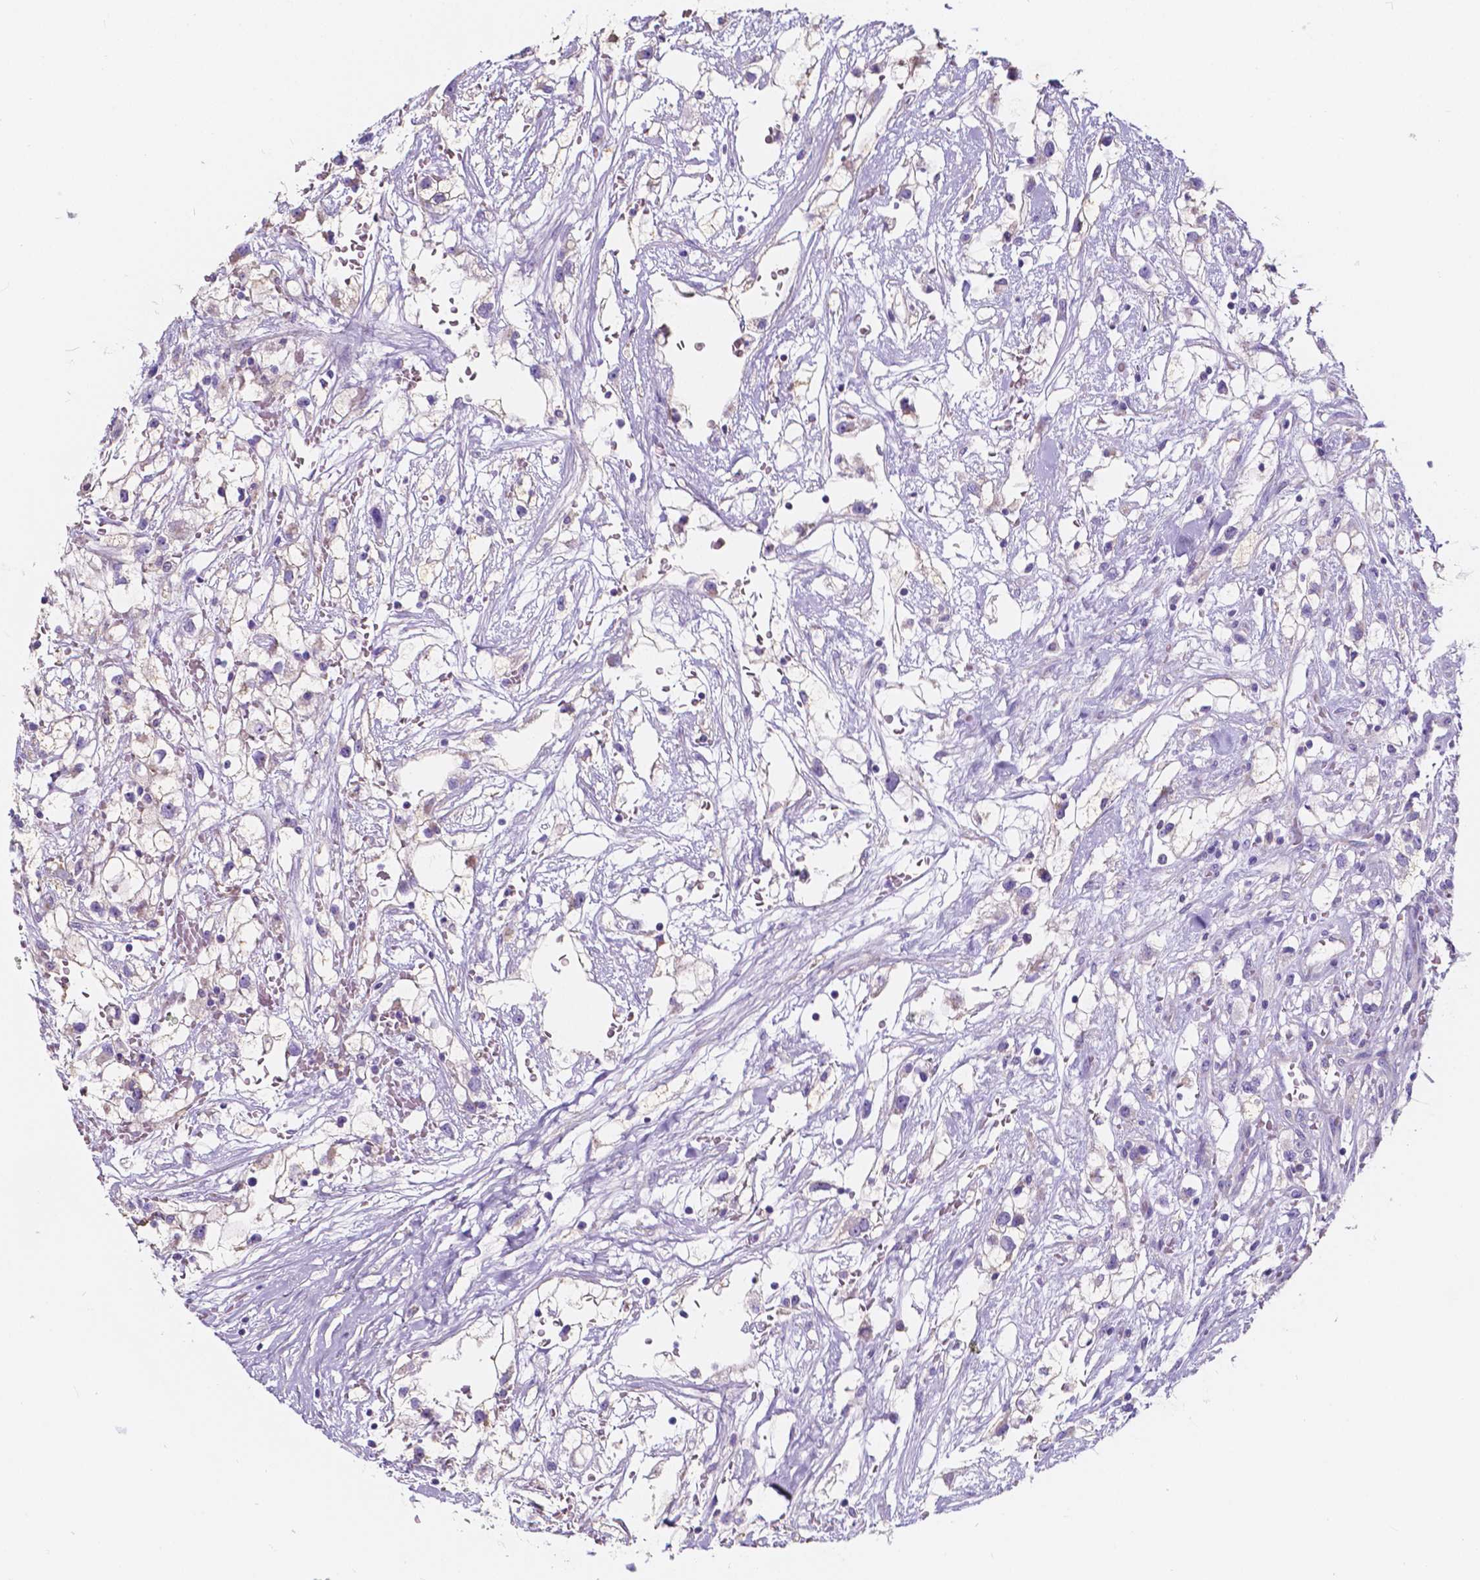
{"staining": {"intensity": "negative", "quantity": "none", "location": "none"}, "tissue": "renal cancer", "cell_type": "Tumor cells", "image_type": "cancer", "snomed": [{"axis": "morphology", "description": "Adenocarcinoma, NOS"}, {"axis": "topography", "description": "Kidney"}], "caption": "Immunohistochemical staining of human adenocarcinoma (renal) shows no significant staining in tumor cells. The staining was performed using DAB (3,3'-diaminobenzidine) to visualize the protein expression in brown, while the nuclei were stained in blue with hematoxylin (Magnification: 20x).", "gene": "CLSTN2", "patient": {"sex": "male", "age": 59}}